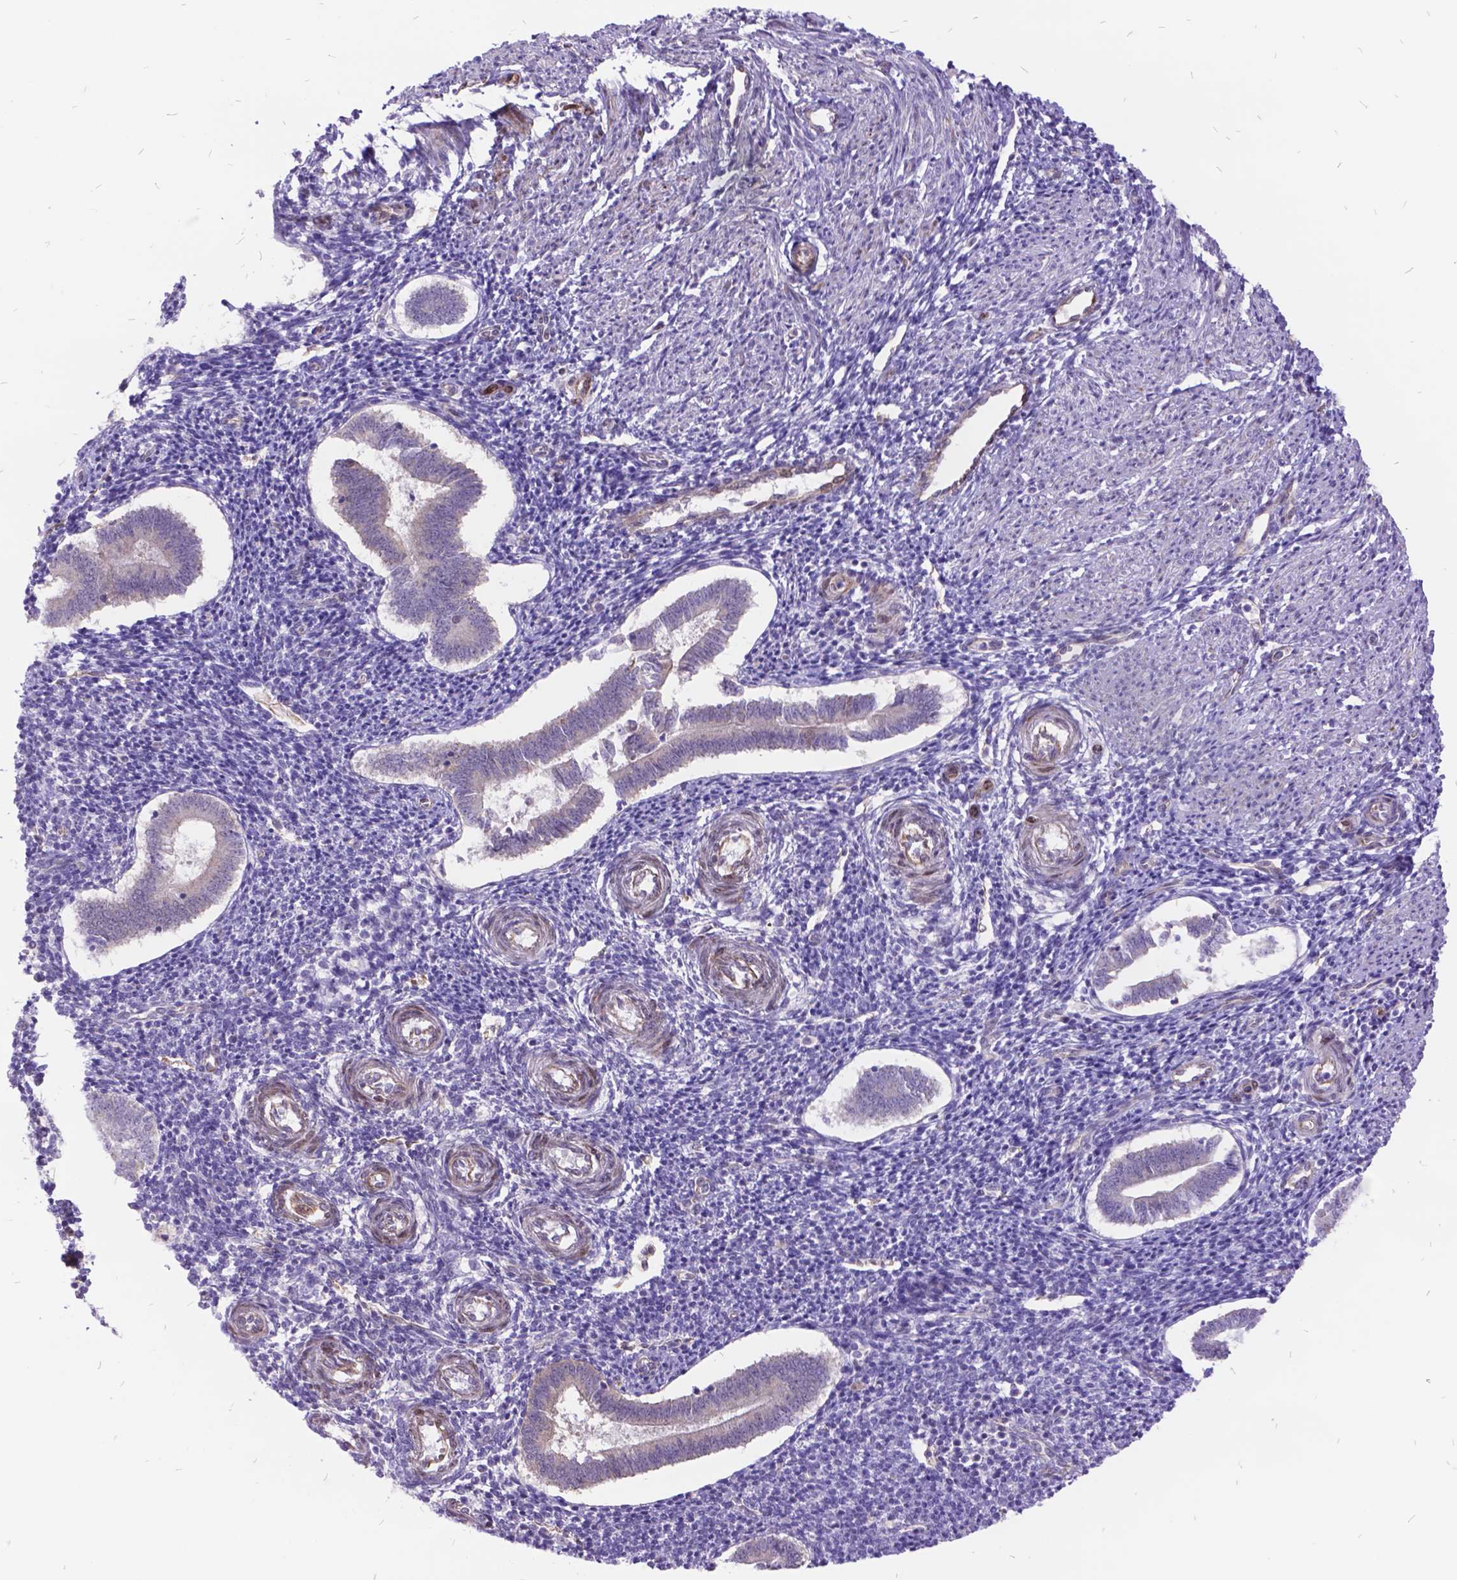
{"staining": {"intensity": "negative", "quantity": "none", "location": "none"}, "tissue": "endometrium", "cell_type": "Cells in endometrial stroma", "image_type": "normal", "snomed": [{"axis": "morphology", "description": "Normal tissue, NOS"}, {"axis": "topography", "description": "Endometrium"}], "caption": "Histopathology image shows no protein expression in cells in endometrial stroma of unremarkable endometrium. (Immunohistochemistry, brightfield microscopy, high magnification).", "gene": "GRB7", "patient": {"sex": "female", "age": 25}}